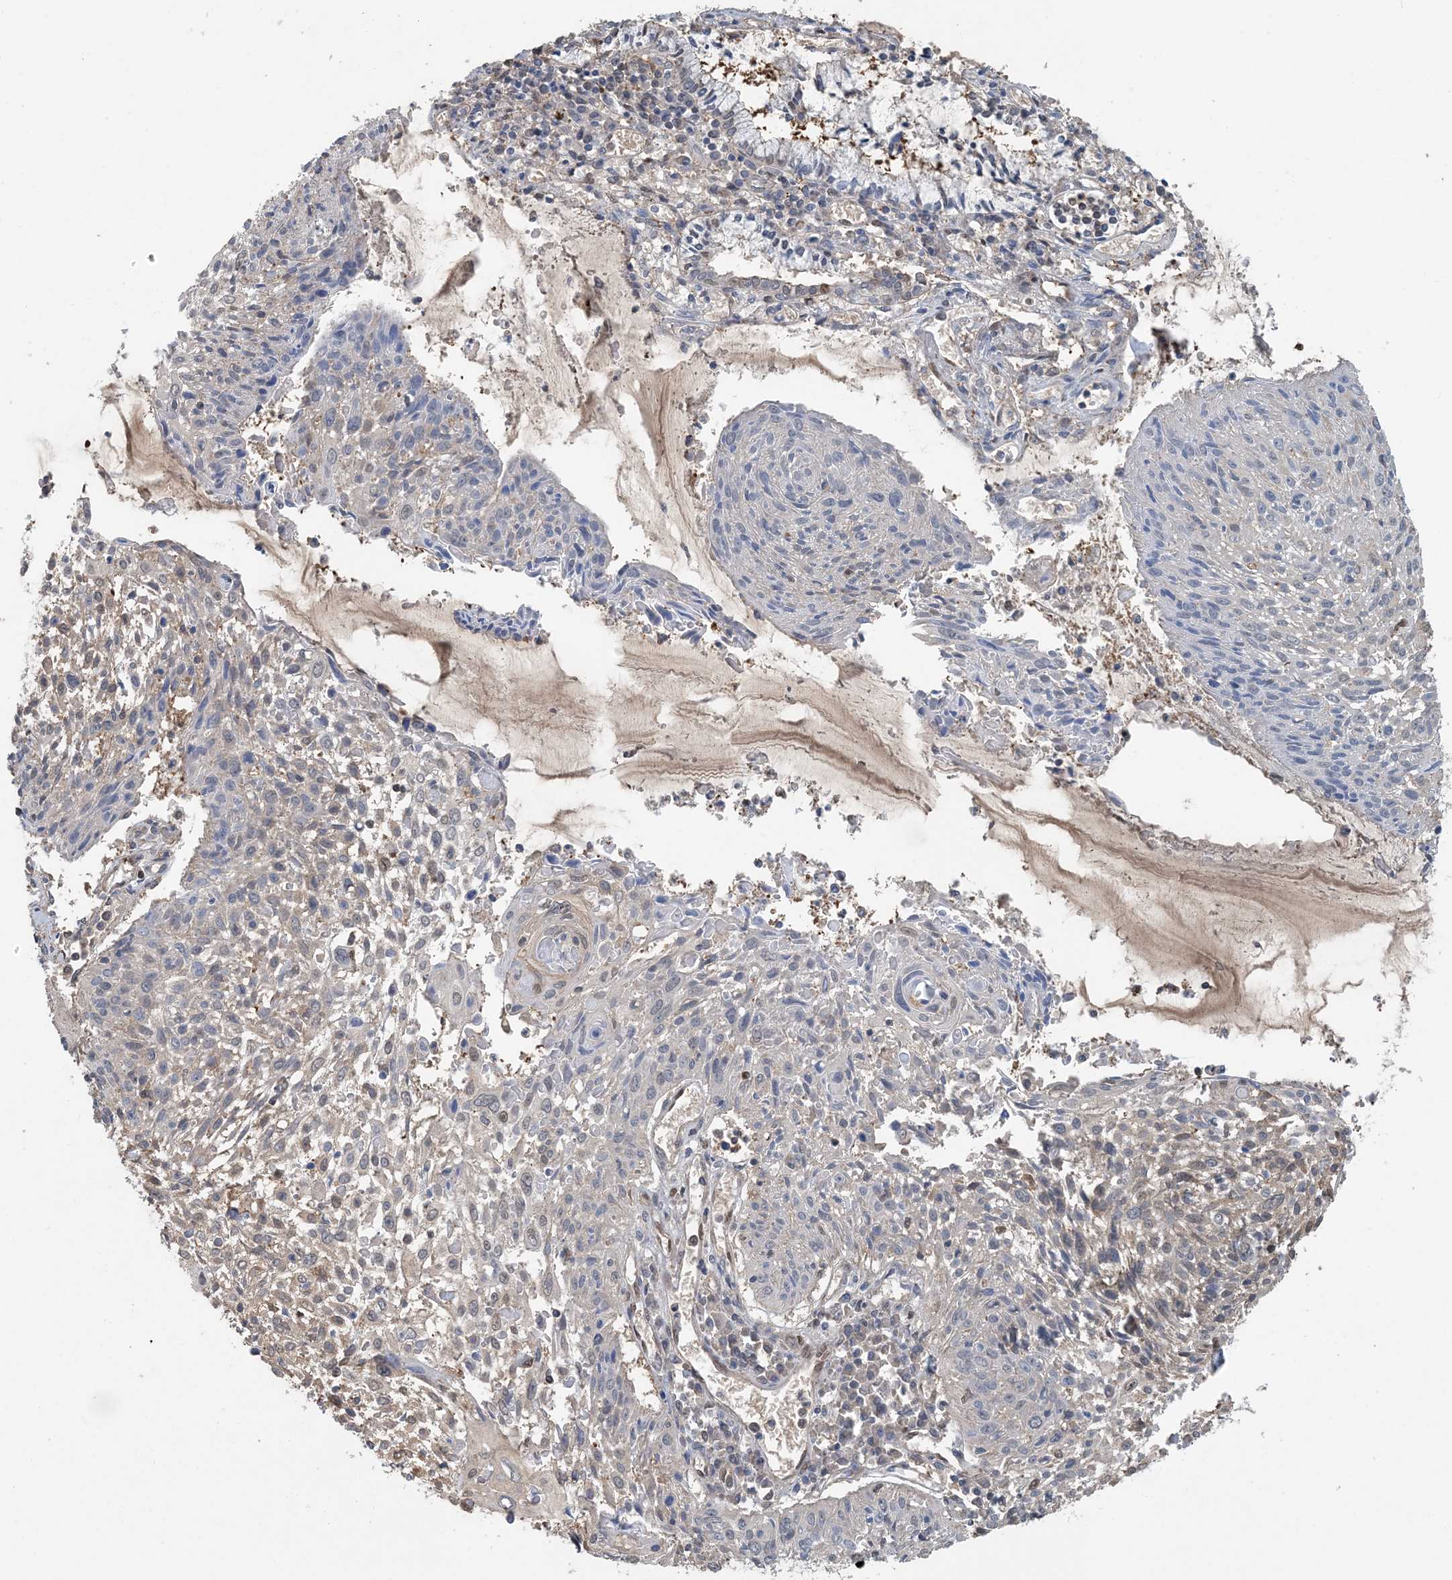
{"staining": {"intensity": "negative", "quantity": "none", "location": "none"}, "tissue": "cervical cancer", "cell_type": "Tumor cells", "image_type": "cancer", "snomed": [{"axis": "morphology", "description": "Squamous cell carcinoma, NOS"}, {"axis": "topography", "description": "Cervix"}], "caption": "Cervical squamous cell carcinoma stained for a protein using immunohistochemistry (IHC) shows no expression tumor cells.", "gene": "HIKESHI", "patient": {"sex": "female", "age": 51}}